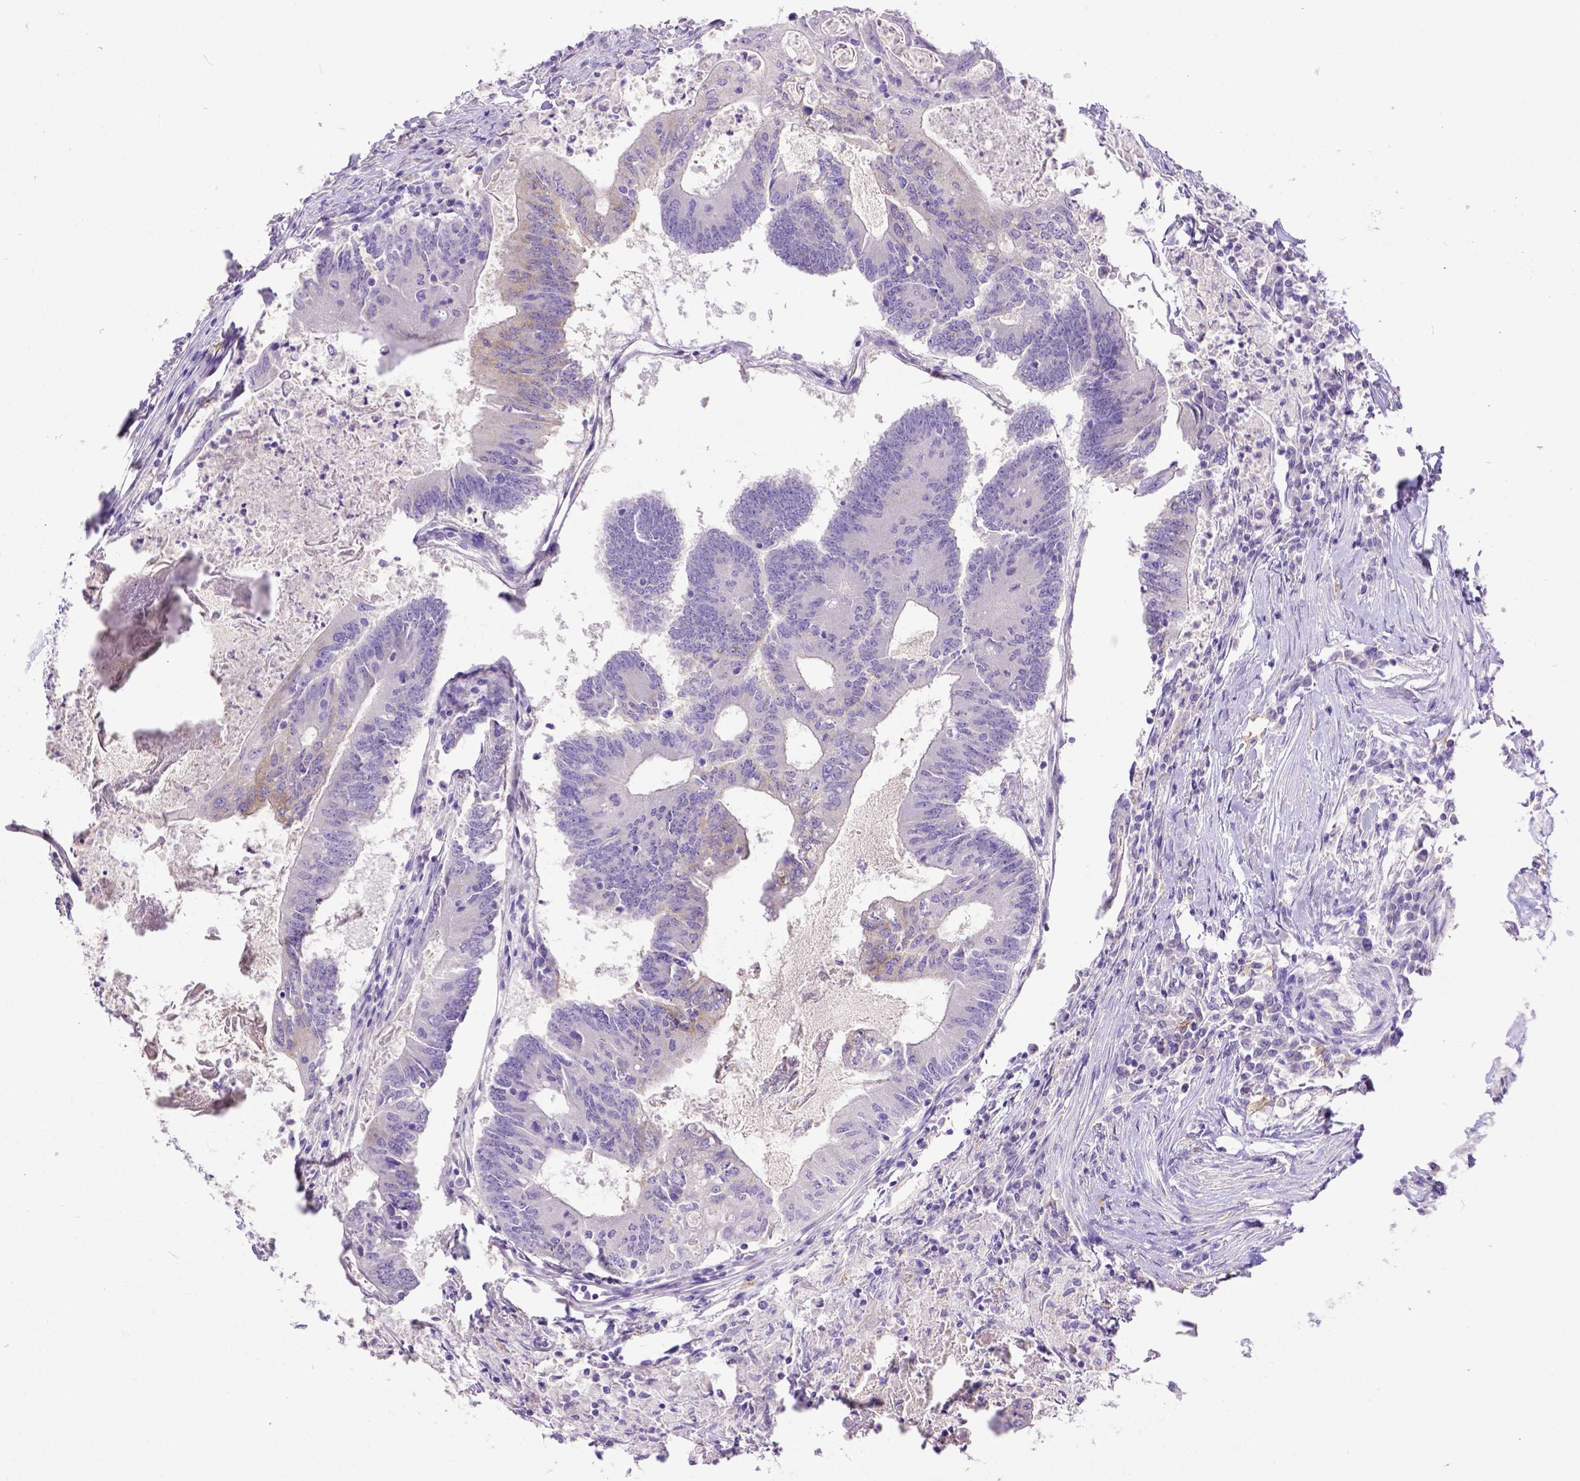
{"staining": {"intensity": "negative", "quantity": "none", "location": "none"}, "tissue": "colorectal cancer", "cell_type": "Tumor cells", "image_type": "cancer", "snomed": [{"axis": "morphology", "description": "Adenocarcinoma, NOS"}, {"axis": "topography", "description": "Colon"}], "caption": "This is a histopathology image of immunohistochemistry (IHC) staining of colorectal adenocarcinoma, which shows no expression in tumor cells.", "gene": "KIT", "patient": {"sex": "female", "age": 70}}